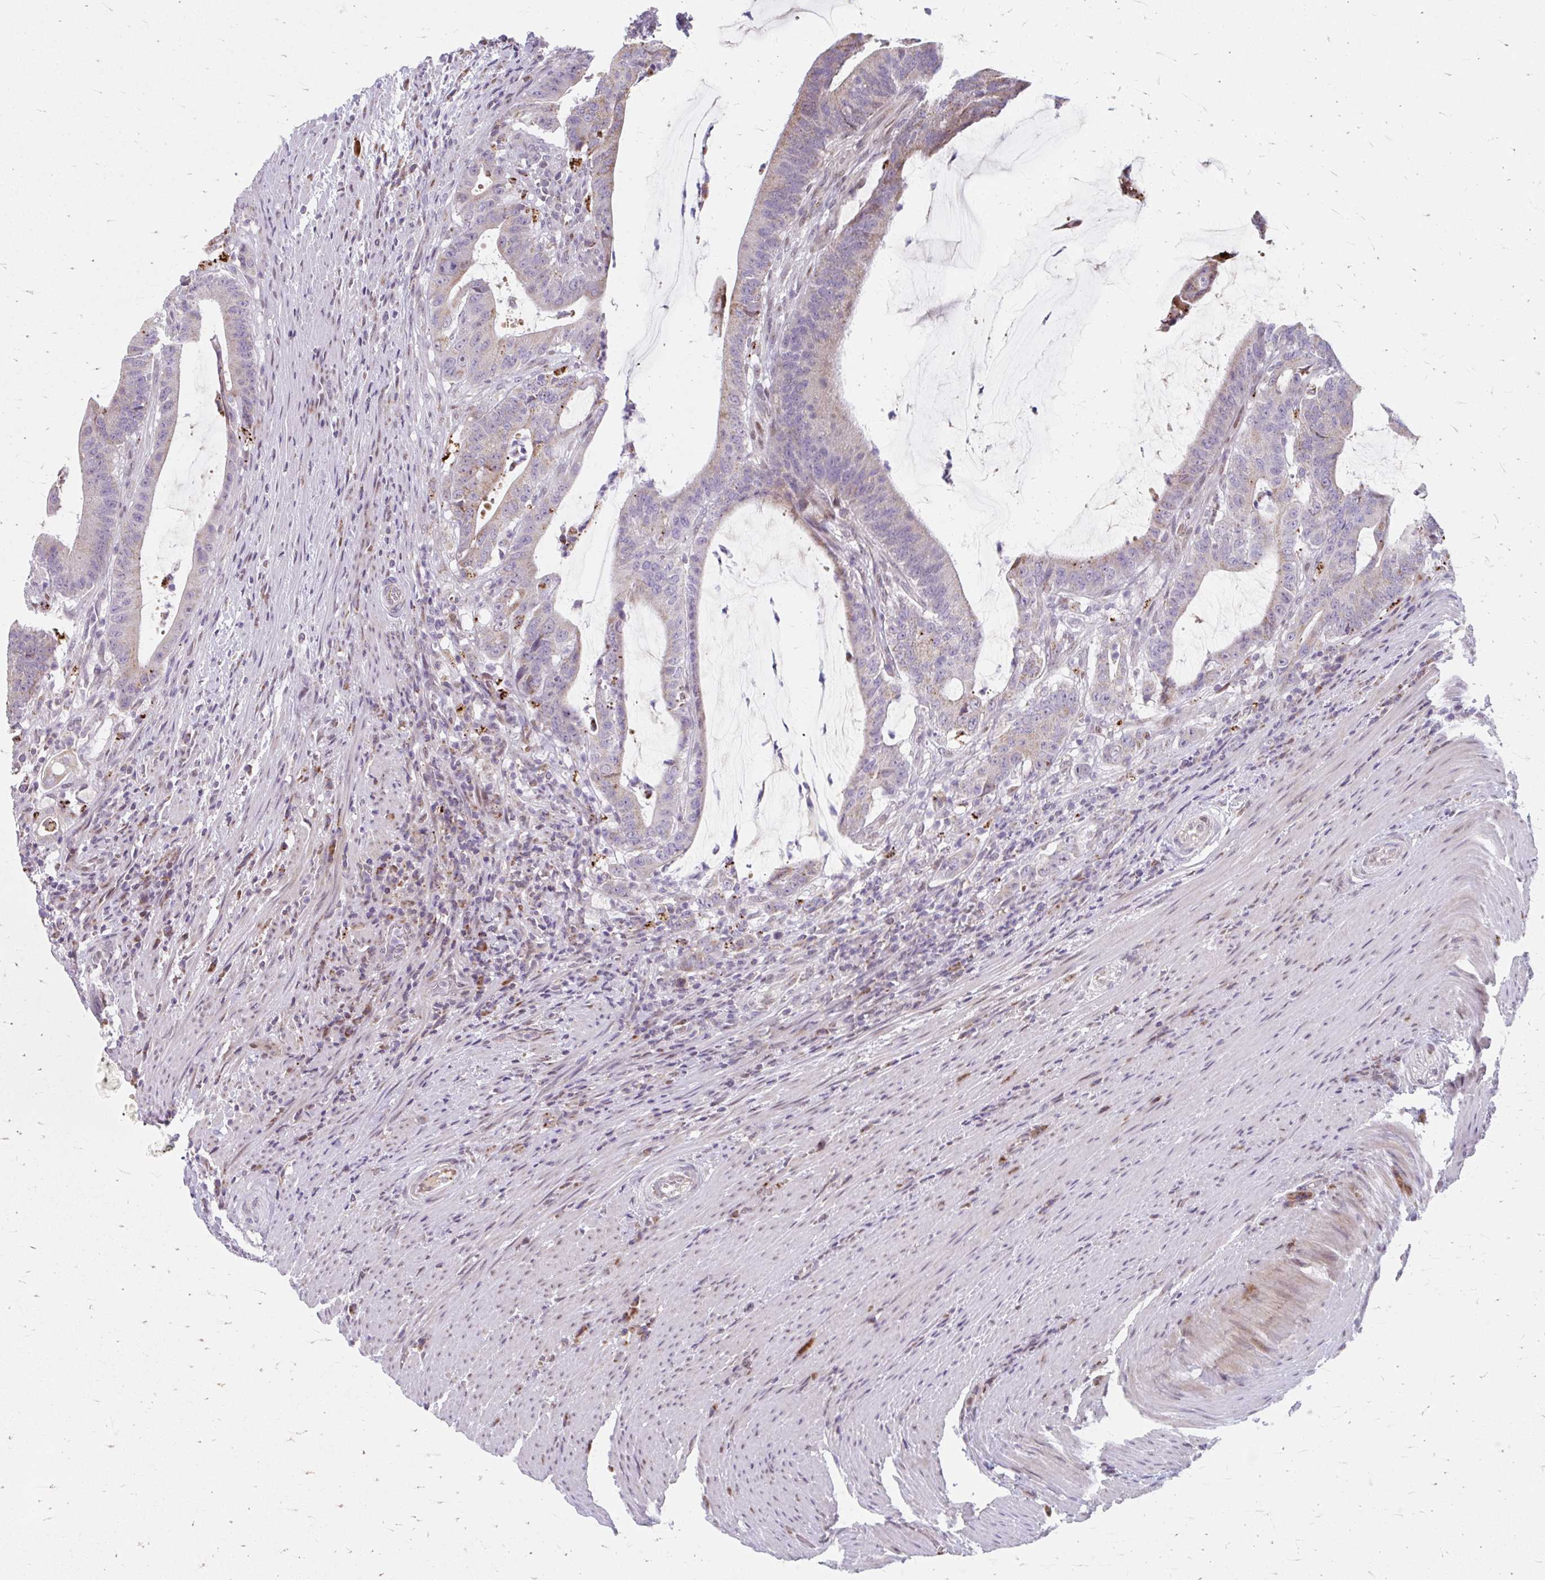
{"staining": {"intensity": "weak", "quantity": "<25%", "location": "cytoplasmic/membranous"}, "tissue": "colorectal cancer", "cell_type": "Tumor cells", "image_type": "cancer", "snomed": [{"axis": "morphology", "description": "Adenocarcinoma, NOS"}, {"axis": "topography", "description": "Colon"}], "caption": "Tumor cells are negative for brown protein staining in colorectal cancer.", "gene": "BEAN1", "patient": {"sex": "female", "age": 43}}